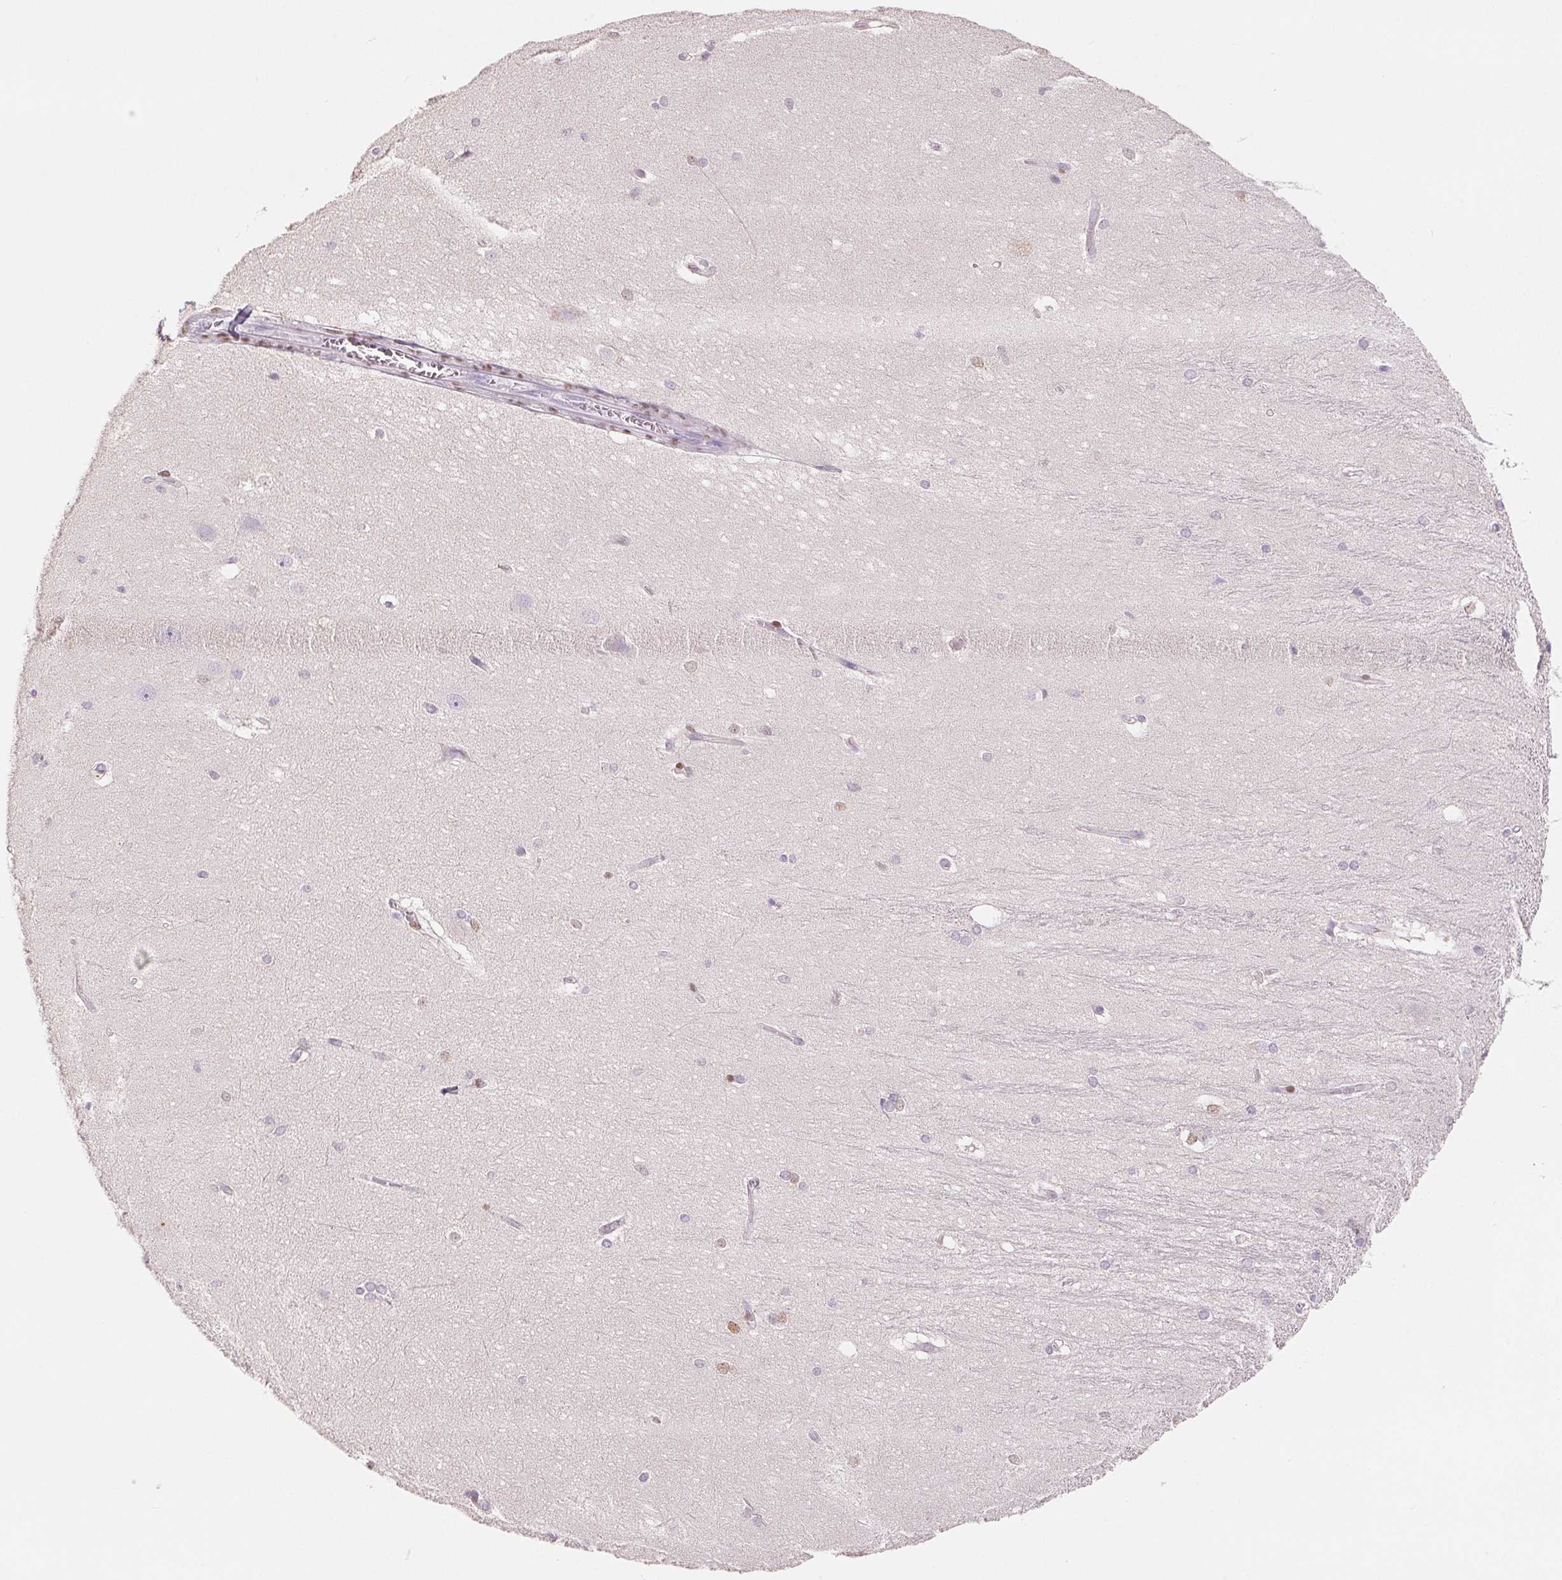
{"staining": {"intensity": "negative", "quantity": "none", "location": "none"}, "tissue": "hippocampus", "cell_type": "Glial cells", "image_type": "normal", "snomed": [{"axis": "morphology", "description": "Normal tissue, NOS"}, {"axis": "topography", "description": "Cerebral cortex"}, {"axis": "topography", "description": "Hippocampus"}], "caption": "Human hippocampus stained for a protein using immunohistochemistry (IHC) shows no expression in glial cells.", "gene": "SMARCD3", "patient": {"sex": "female", "age": 19}}